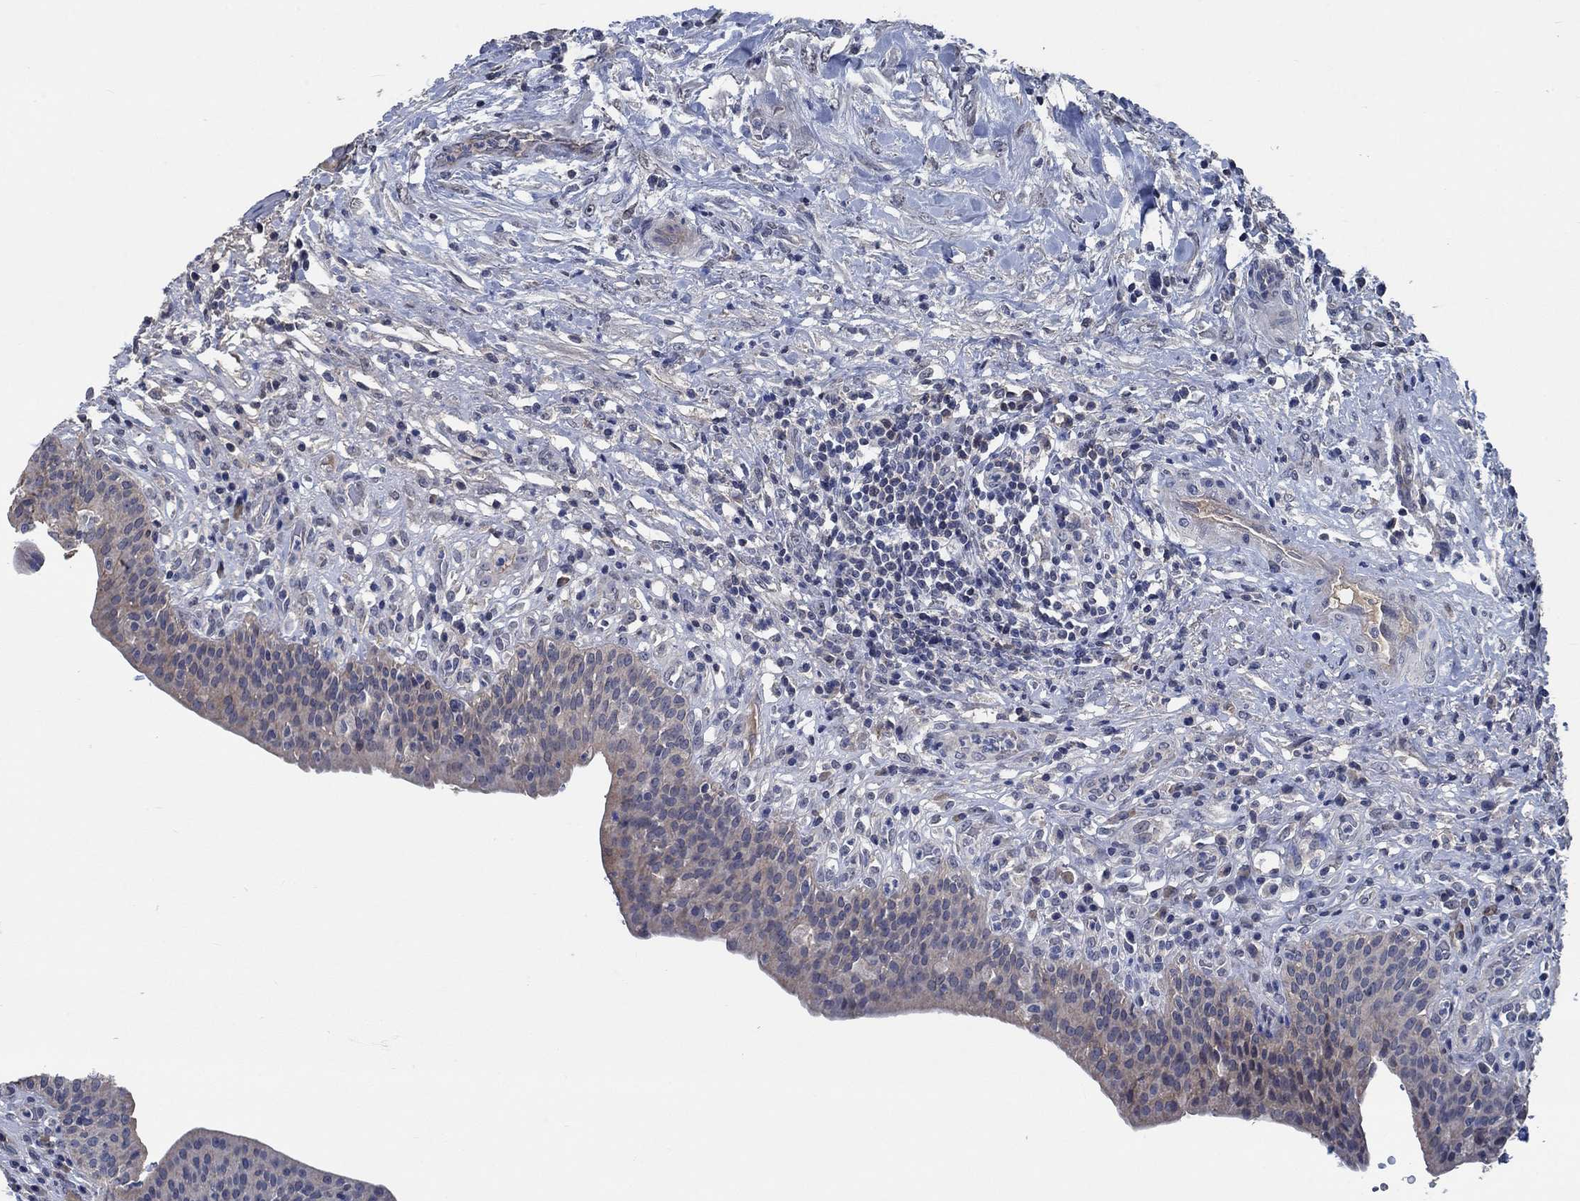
{"staining": {"intensity": "negative", "quantity": "none", "location": "none"}, "tissue": "urinary bladder", "cell_type": "Urothelial cells", "image_type": "normal", "snomed": [{"axis": "morphology", "description": "Normal tissue, NOS"}, {"axis": "topography", "description": "Urinary bladder"}], "caption": "Immunohistochemistry image of normal urinary bladder stained for a protein (brown), which demonstrates no positivity in urothelial cells.", "gene": "OBSCN", "patient": {"sex": "male", "age": 66}}